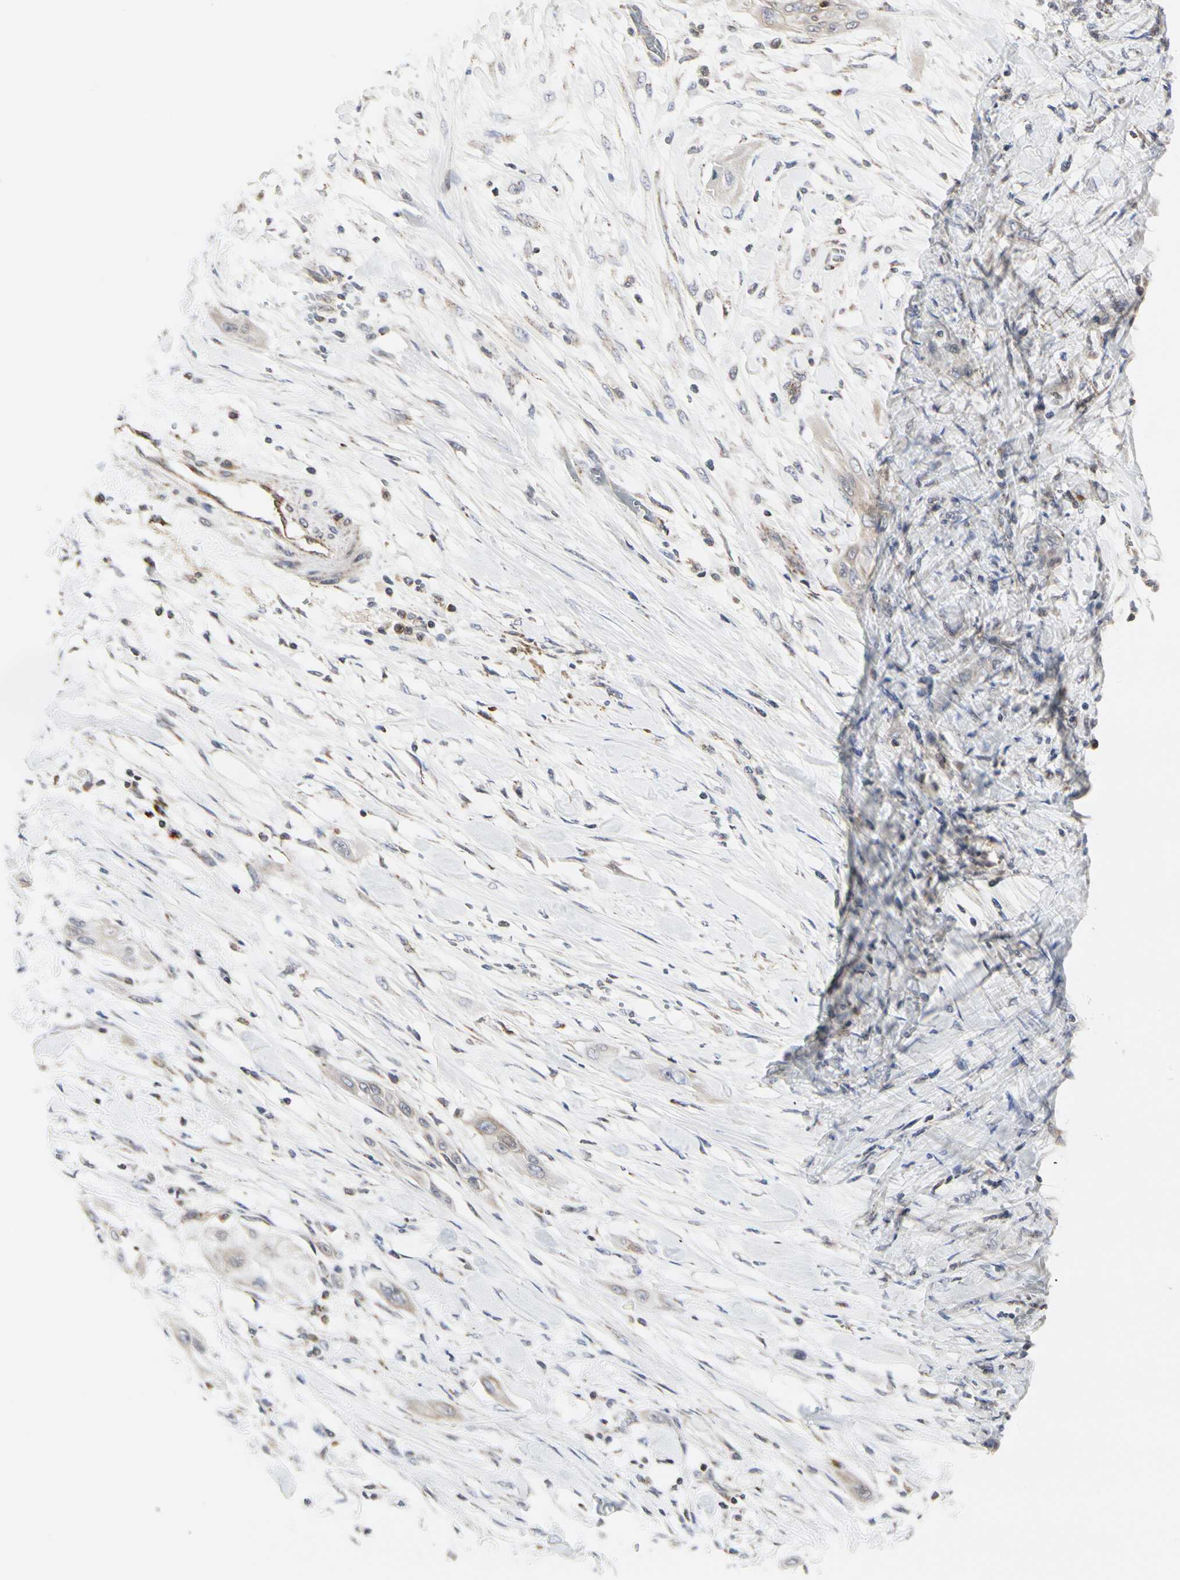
{"staining": {"intensity": "weak", "quantity": "<25%", "location": "cytoplasmic/membranous"}, "tissue": "lung cancer", "cell_type": "Tumor cells", "image_type": "cancer", "snomed": [{"axis": "morphology", "description": "Squamous cell carcinoma, NOS"}, {"axis": "topography", "description": "Lung"}], "caption": "DAB (3,3'-diaminobenzidine) immunohistochemical staining of human lung cancer (squamous cell carcinoma) exhibits no significant staining in tumor cells. (DAB IHC visualized using brightfield microscopy, high magnification).", "gene": "TSKU", "patient": {"sex": "female", "age": 47}}